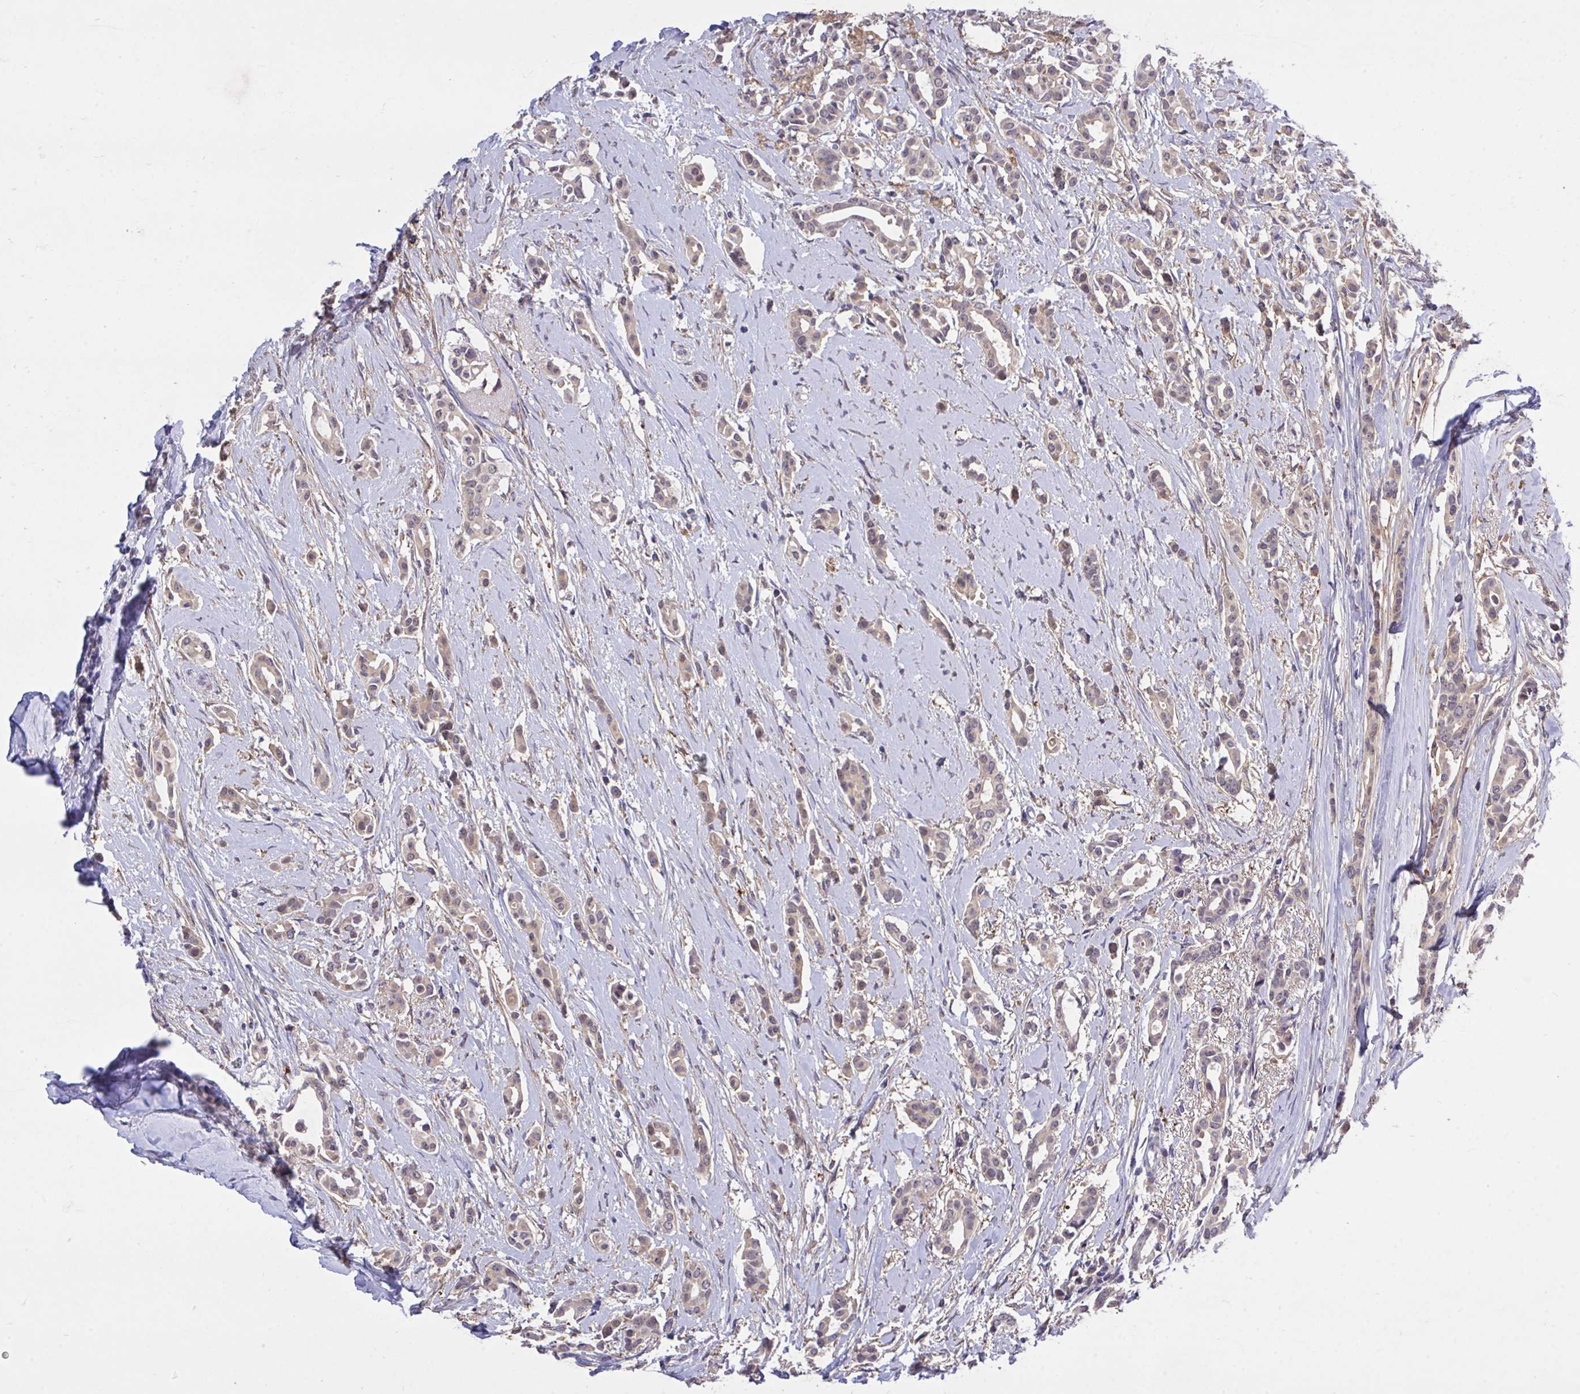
{"staining": {"intensity": "weak", "quantity": ">75%", "location": "cytoplasmic/membranous"}, "tissue": "breast cancer", "cell_type": "Tumor cells", "image_type": "cancer", "snomed": [{"axis": "morphology", "description": "Duct carcinoma"}, {"axis": "topography", "description": "Breast"}], "caption": "IHC (DAB) staining of infiltrating ductal carcinoma (breast) reveals weak cytoplasmic/membranous protein expression in about >75% of tumor cells.", "gene": "MPC2", "patient": {"sex": "female", "age": 64}}